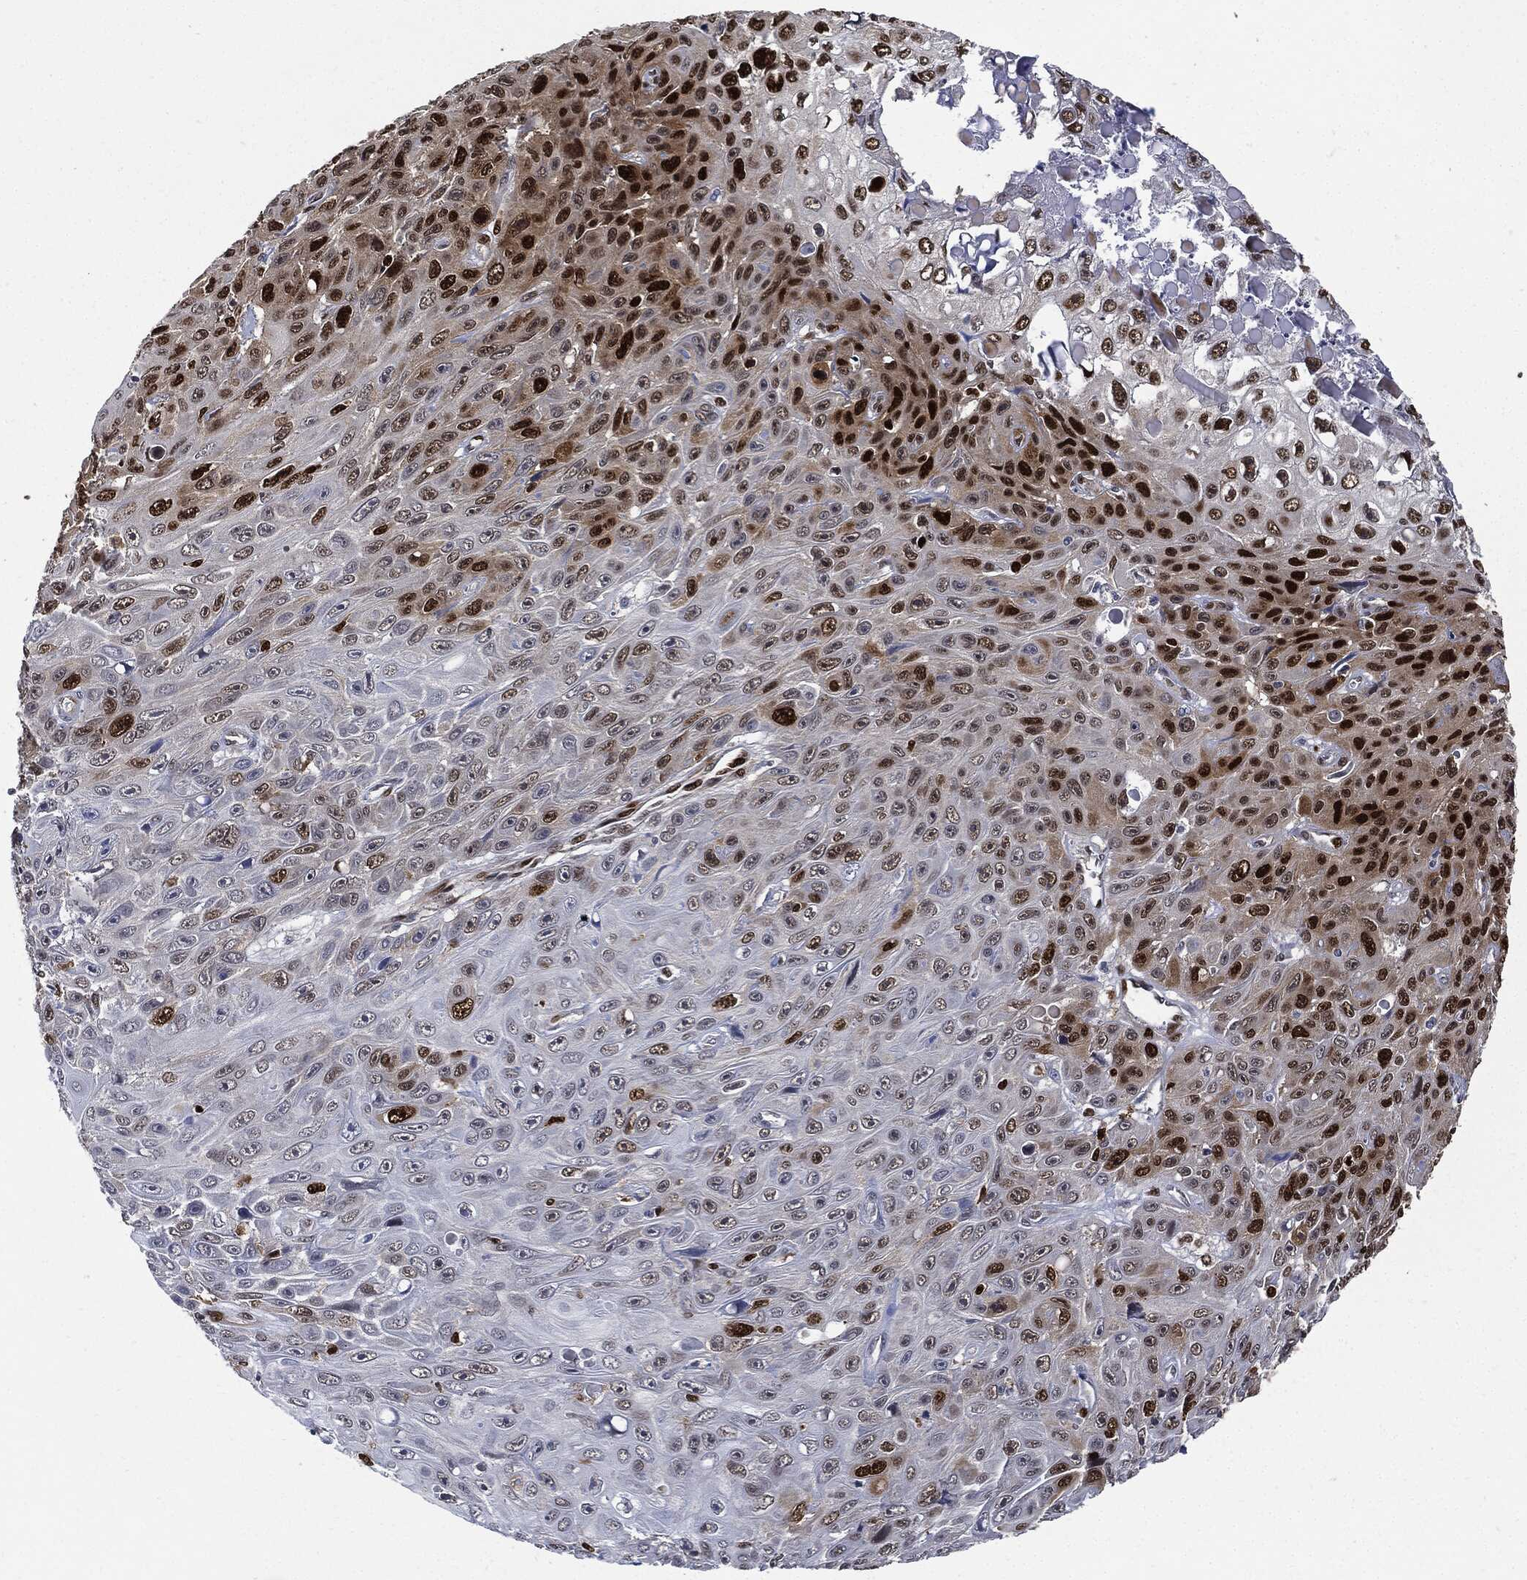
{"staining": {"intensity": "strong", "quantity": "25%-75%", "location": "nuclear"}, "tissue": "skin cancer", "cell_type": "Tumor cells", "image_type": "cancer", "snomed": [{"axis": "morphology", "description": "Squamous cell carcinoma, NOS"}, {"axis": "topography", "description": "Skin"}], "caption": "The micrograph demonstrates staining of skin squamous cell carcinoma, revealing strong nuclear protein staining (brown color) within tumor cells.", "gene": "PCNA", "patient": {"sex": "male", "age": 82}}